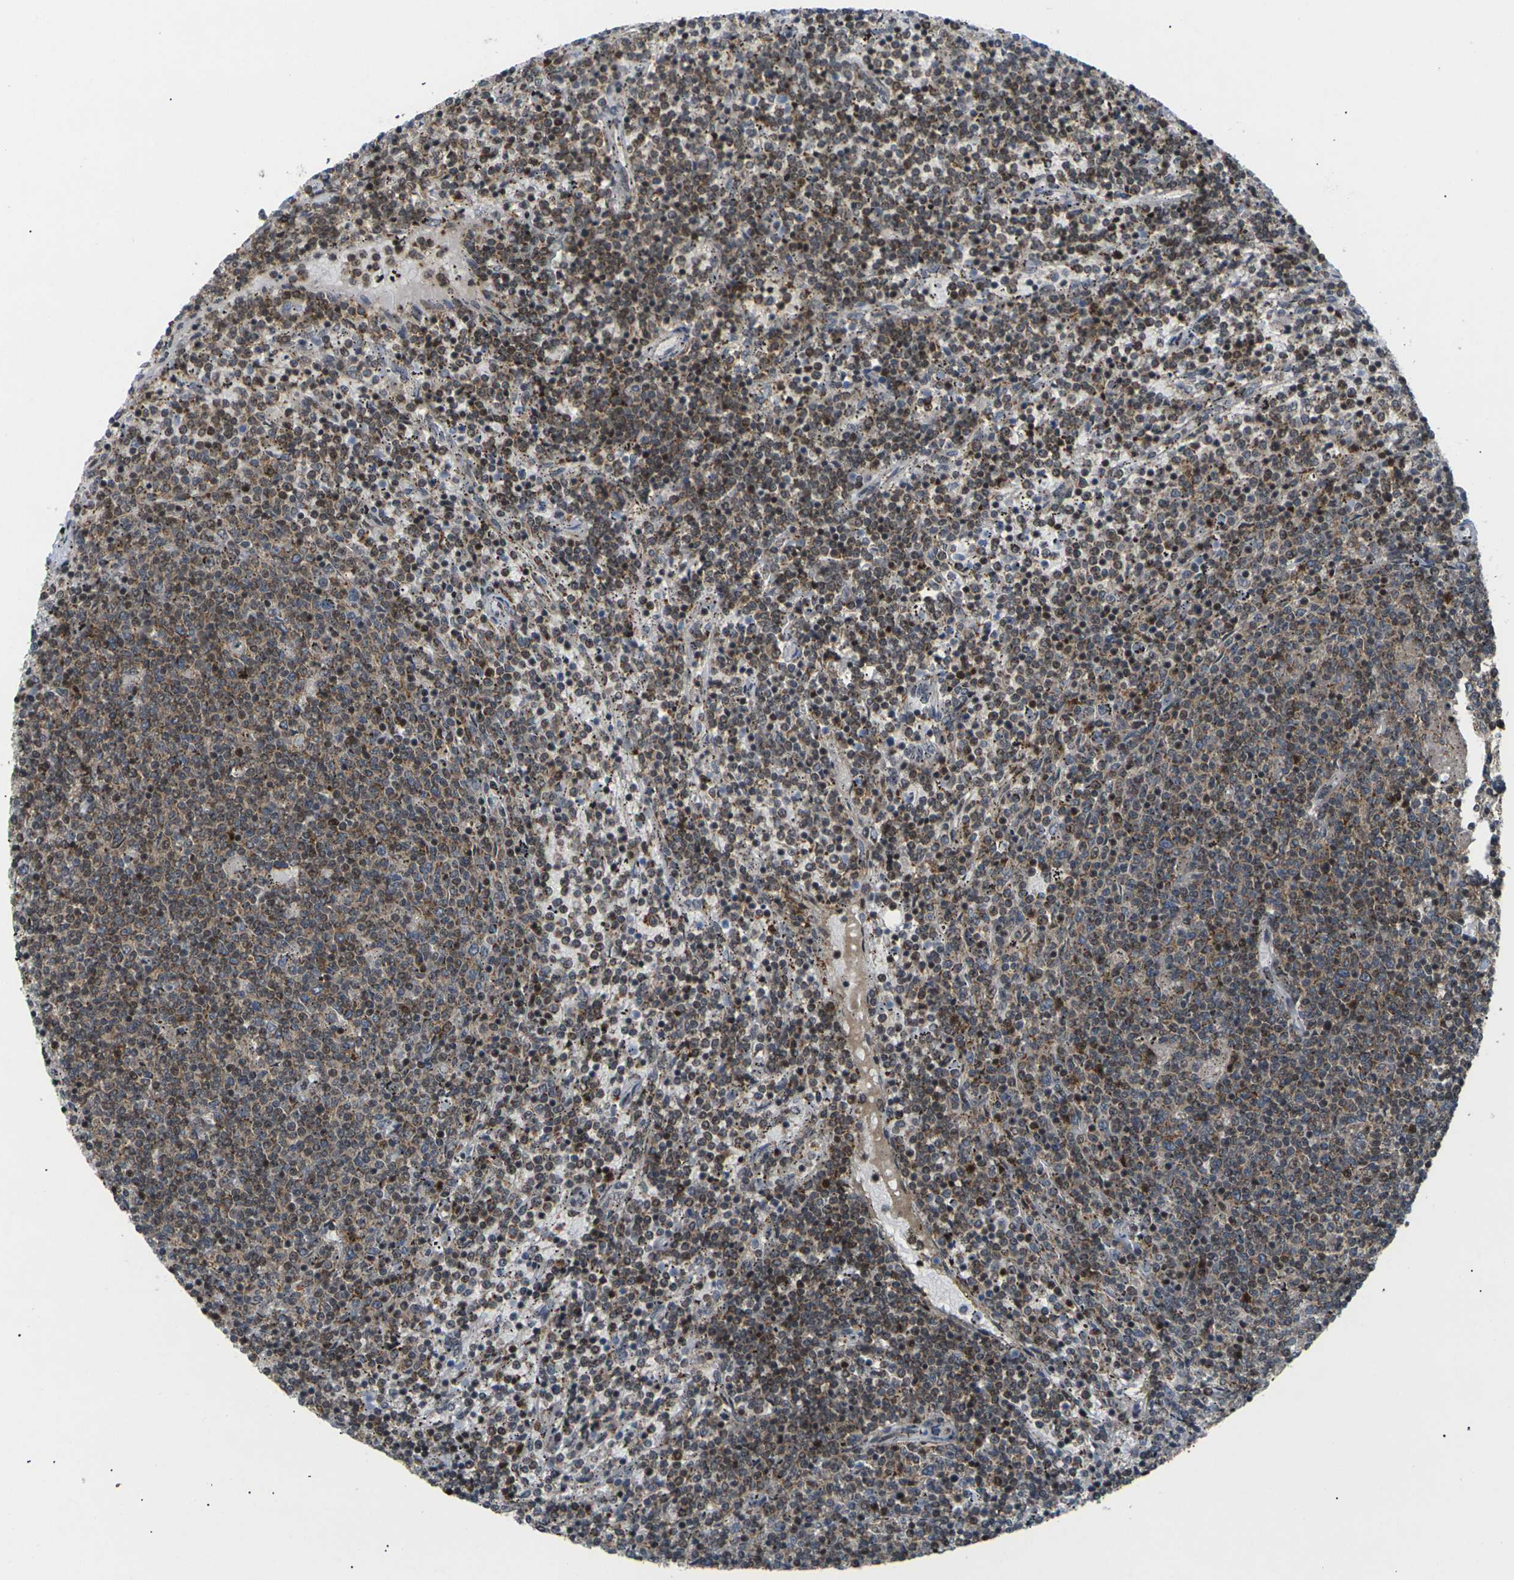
{"staining": {"intensity": "weak", "quantity": "25%-75%", "location": "cytoplasmic/membranous,nuclear"}, "tissue": "lymphoma", "cell_type": "Tumor cells", "image_type": "cancer", "snomed": [{"axis": "morphology", "description": "Malignant lymphoma, non-Hodgkin's type, Low grade"}, {"axis": "topography", "description": "Spleen"}], "caption": "Tumor cells show weak cytoplasmic/membranous and nuclear staining in approximately 25%-75% of cells in lymphoma.", "gene": "RPS6KA3", "patient": {"sex": "female", "age": 50}}